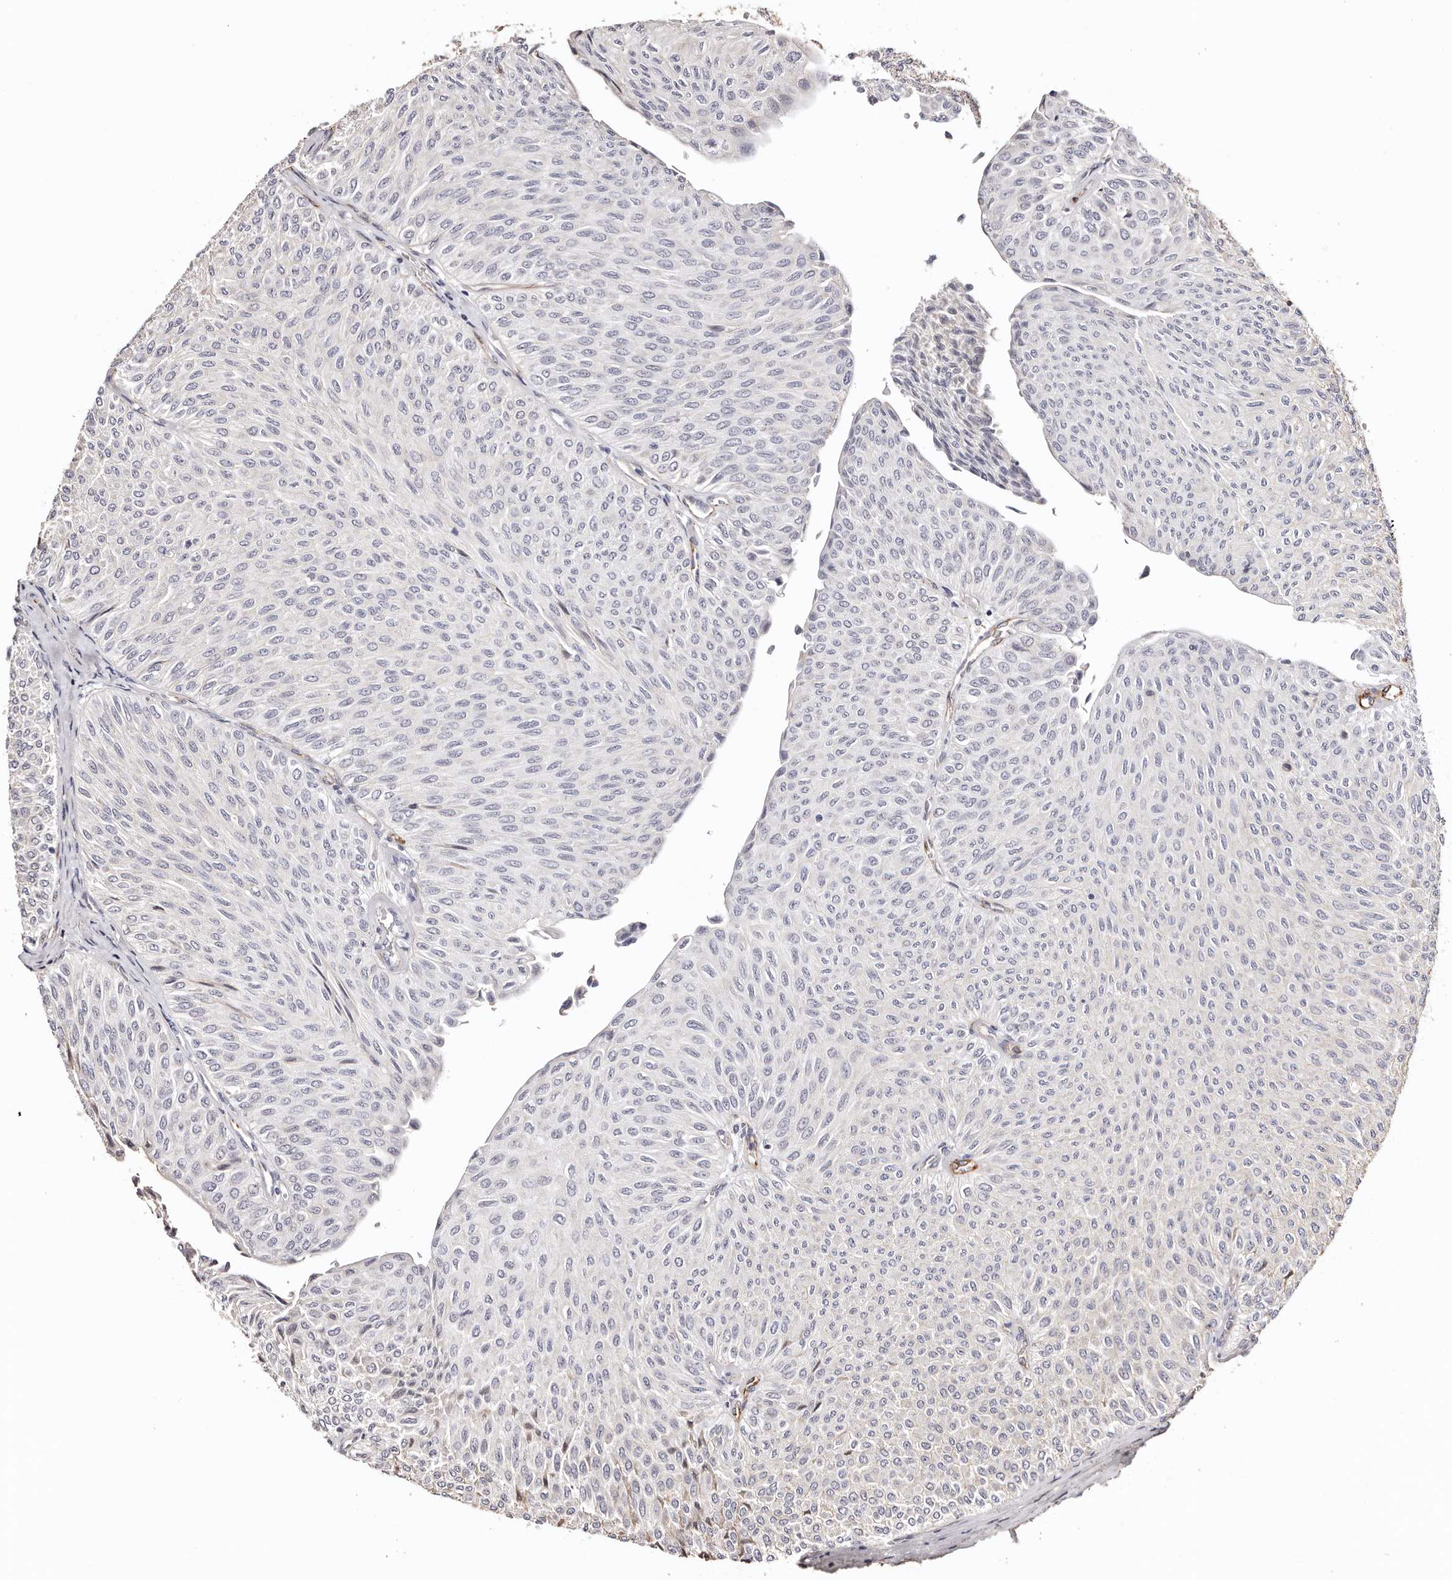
{"staining": {"intensity": "negative", "quantity": "none", "location": "none"}, "tissue": "urothelial cancer", "cell_type": "Tumor cells", "image_type": "cancer", "snomed": [{"axis": "morphology", "description": "Urothelial carcinoma, Low grade"}, {"axis": "topography", "description": "Urinary bladder"}], "caption": "IHC image of human low-grade urothelial carcinoma stained for a protein (brown), which shows no expression in tumor cells.", "gene": "ZNF557", "patient": {"sex": "male", "age": 78}}